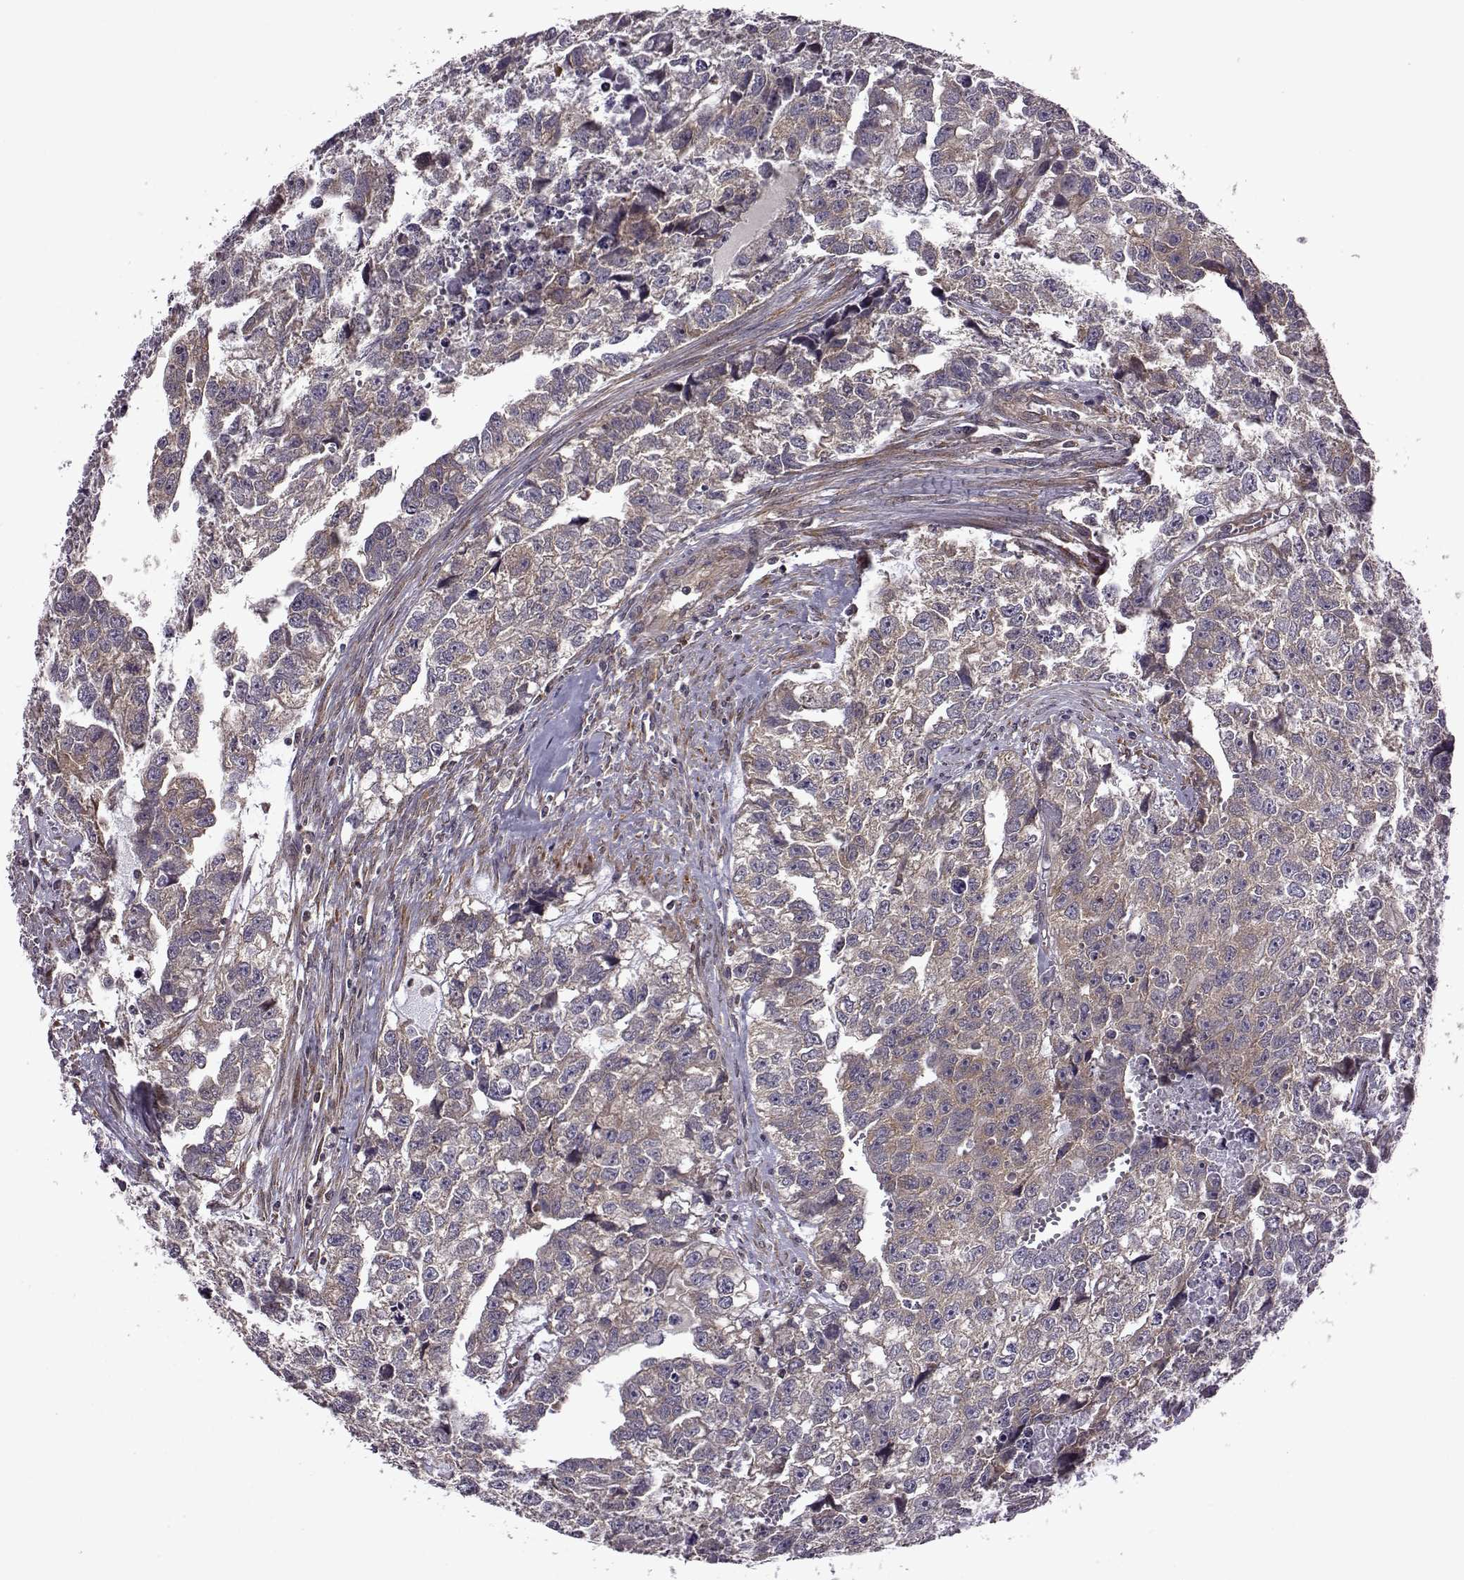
{"staining": {"intensity": "weak", "quantity": ">75%", "location": "cytoplasmic/membranous"}, "tissue": "testis cancer", "cell_type": "Tumor cells", "image_type": "cancer", "snomed": [{"axis": "morphology", "description": "Carcinoma, Embryonal, NOS"}, {"axis": "morphology", "description": "Teratoma, malignant, NOS"}, {"axis": "topography", "description": "Testis"}], "caption": "Weak cytoplasmic/membranous protein positivity is identified in approximately >75% of tumor cells in testis cancer (embryonal carcinoma). The protein of interest is shown in brown color, while the nuclei are stained blue.", "gene": "URI1", "patient": {"sex": "male", "age": 44}}